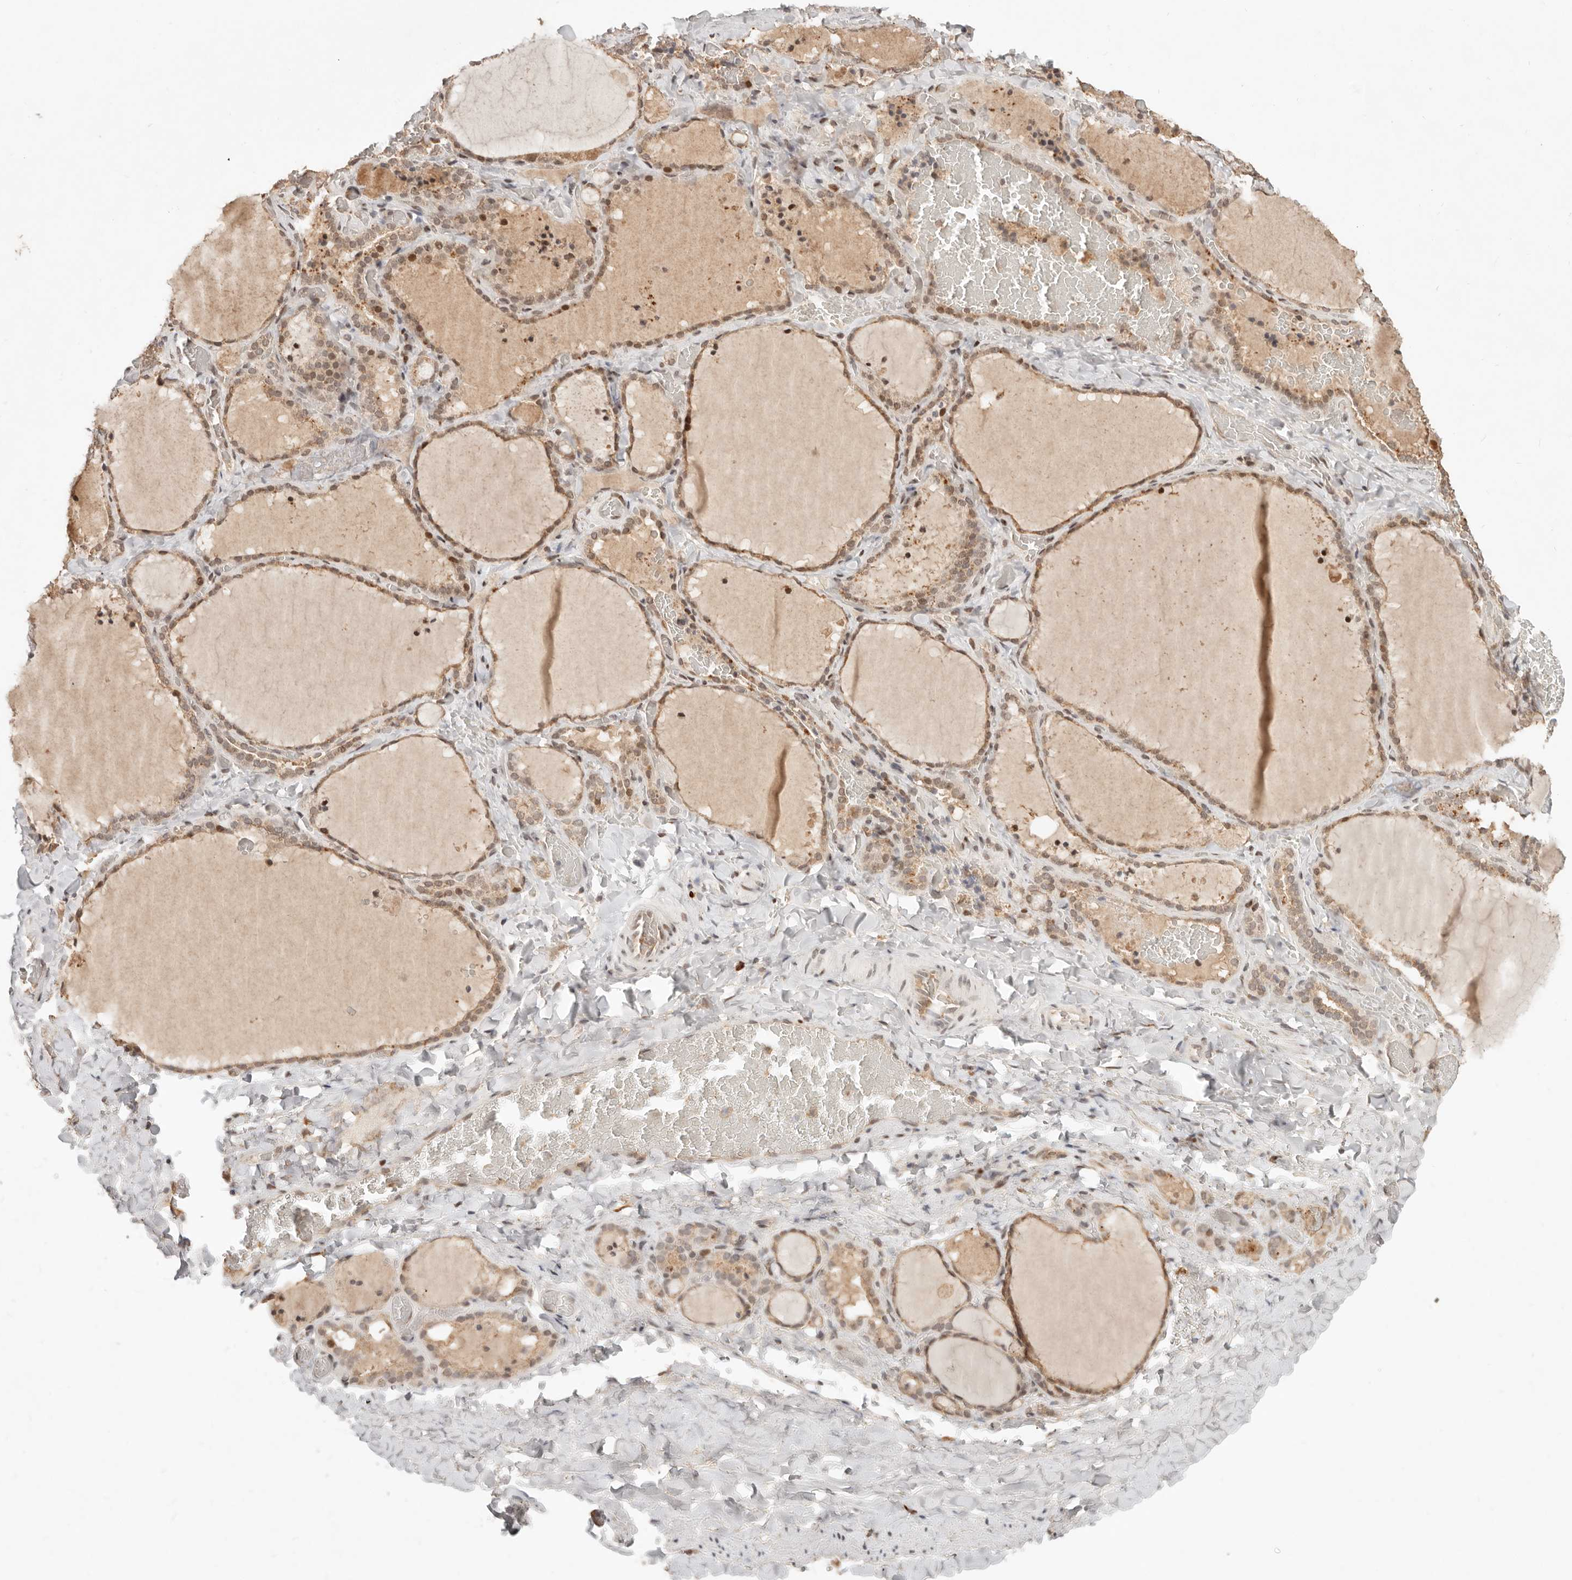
{"staining": {"intensity": "moderate", "quantity": ">75%", "location": "cytoplasmic/membranous,nuclear"}, "tissue": "thyroid gland", "cell_type": "Glandular cells", "image_type": "normal", "snomed": [{"axis": "morphology", "description": "Normal tissue, NOS"}, {"axis": "topography", "description": "Thyroid gland"}], "caption": "High-magnification brightfield microscopy of unremarkable thyroid gland stained with DAB (brown) and counterstained with hematoxylin (blue). glandular cells exhibit moderate cytoplasmic/membranous,nuclear positivity is appreciated in about>75% of cells. The staining was performed using DAB (3,3'-diaminobenzidine), with brown indicating positive protein expression. Nuclei are stained blue with hematoxylin.", "gene": "NPAS2", "patient": {"sex": "female", "age": 22}}